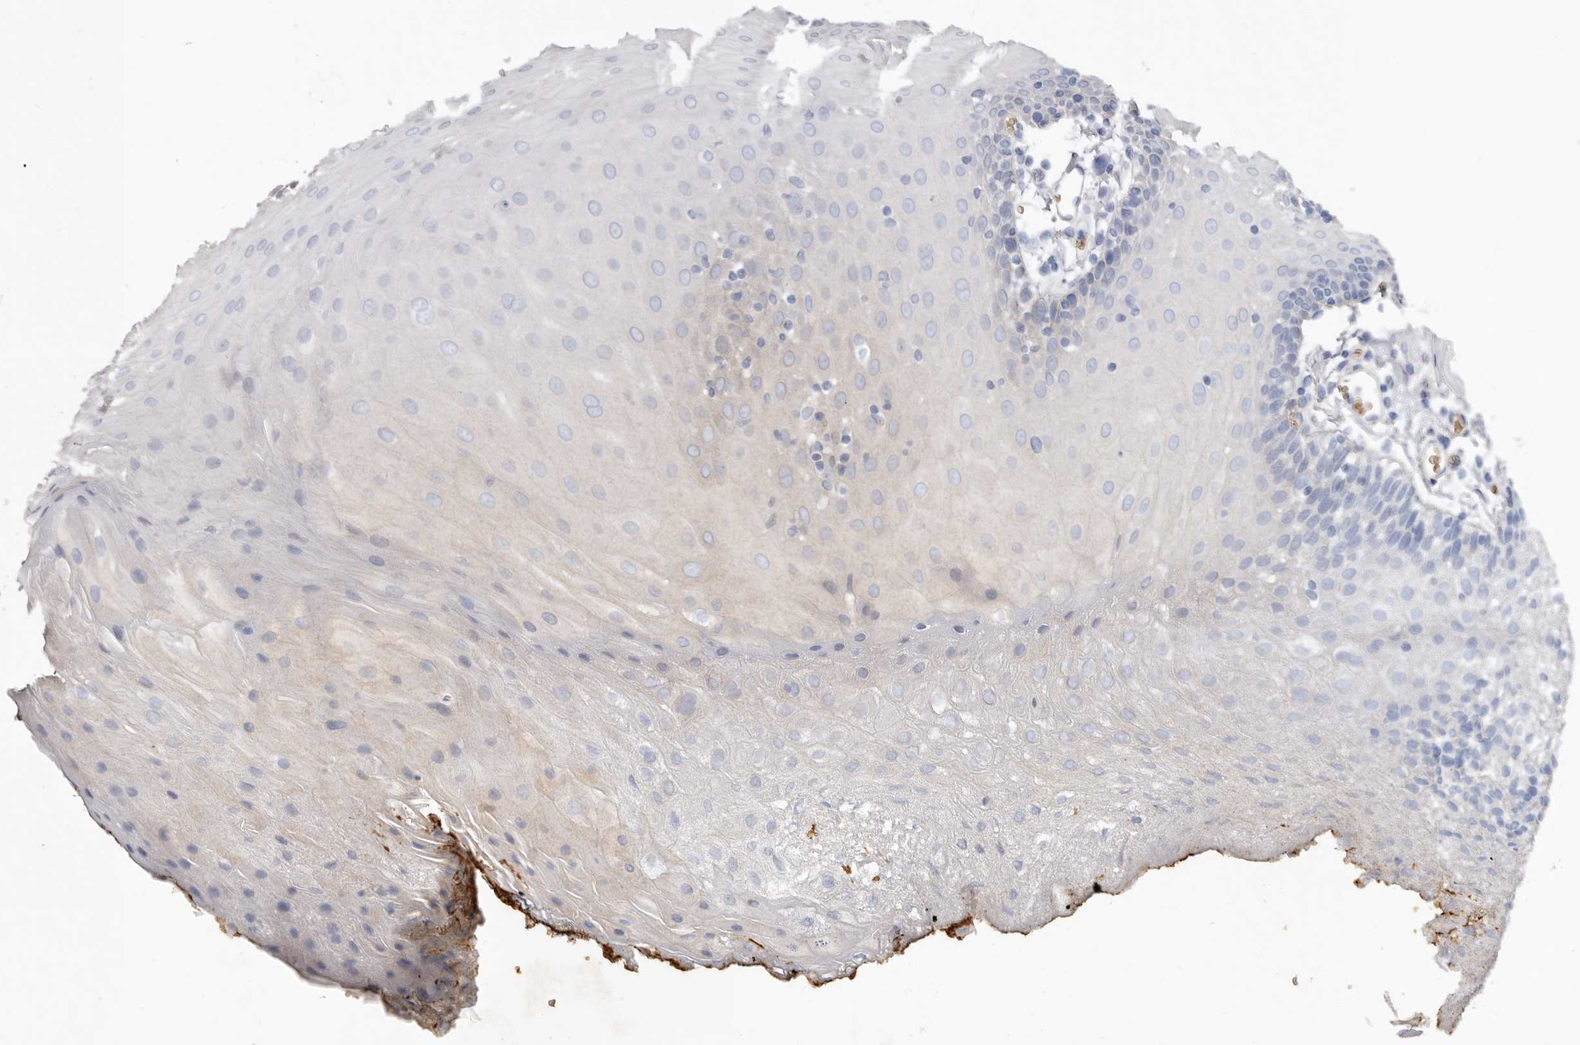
{"staining": {"intensity": "weak", "quantity": "<25%", "location": "cytoplasmic/membranous"}, "tissue": "oral mucosa", "cell_type": "Squamous epithelial cells", "image_type": "normal", "snomed": [{"axis": "morphology", "description": "Normal tissue, NOS"}, {"axis": "morphology", "description": "Squamous cell carcinoma, NOS"}, {"axis": "topography", "description": "Skeletal muscle"}, {"axis": "topography", "description": "Oral tissue"}, {"axis": "topography", "description": "Salivary gland"}, {"axis": "topography", "description": "Head-Neck"}], "caption": "Protein analysis of benign oral mucosa reveals no significant expression in squamous epithelial cells. (Stains: DAB immunohistochemistry (IHC) with hematoxylin counter stain, Microscopy: brightfield microscopy at high magnification).", "gene": "SPTA1", "patient": {"sex": "male", "age": 54}}